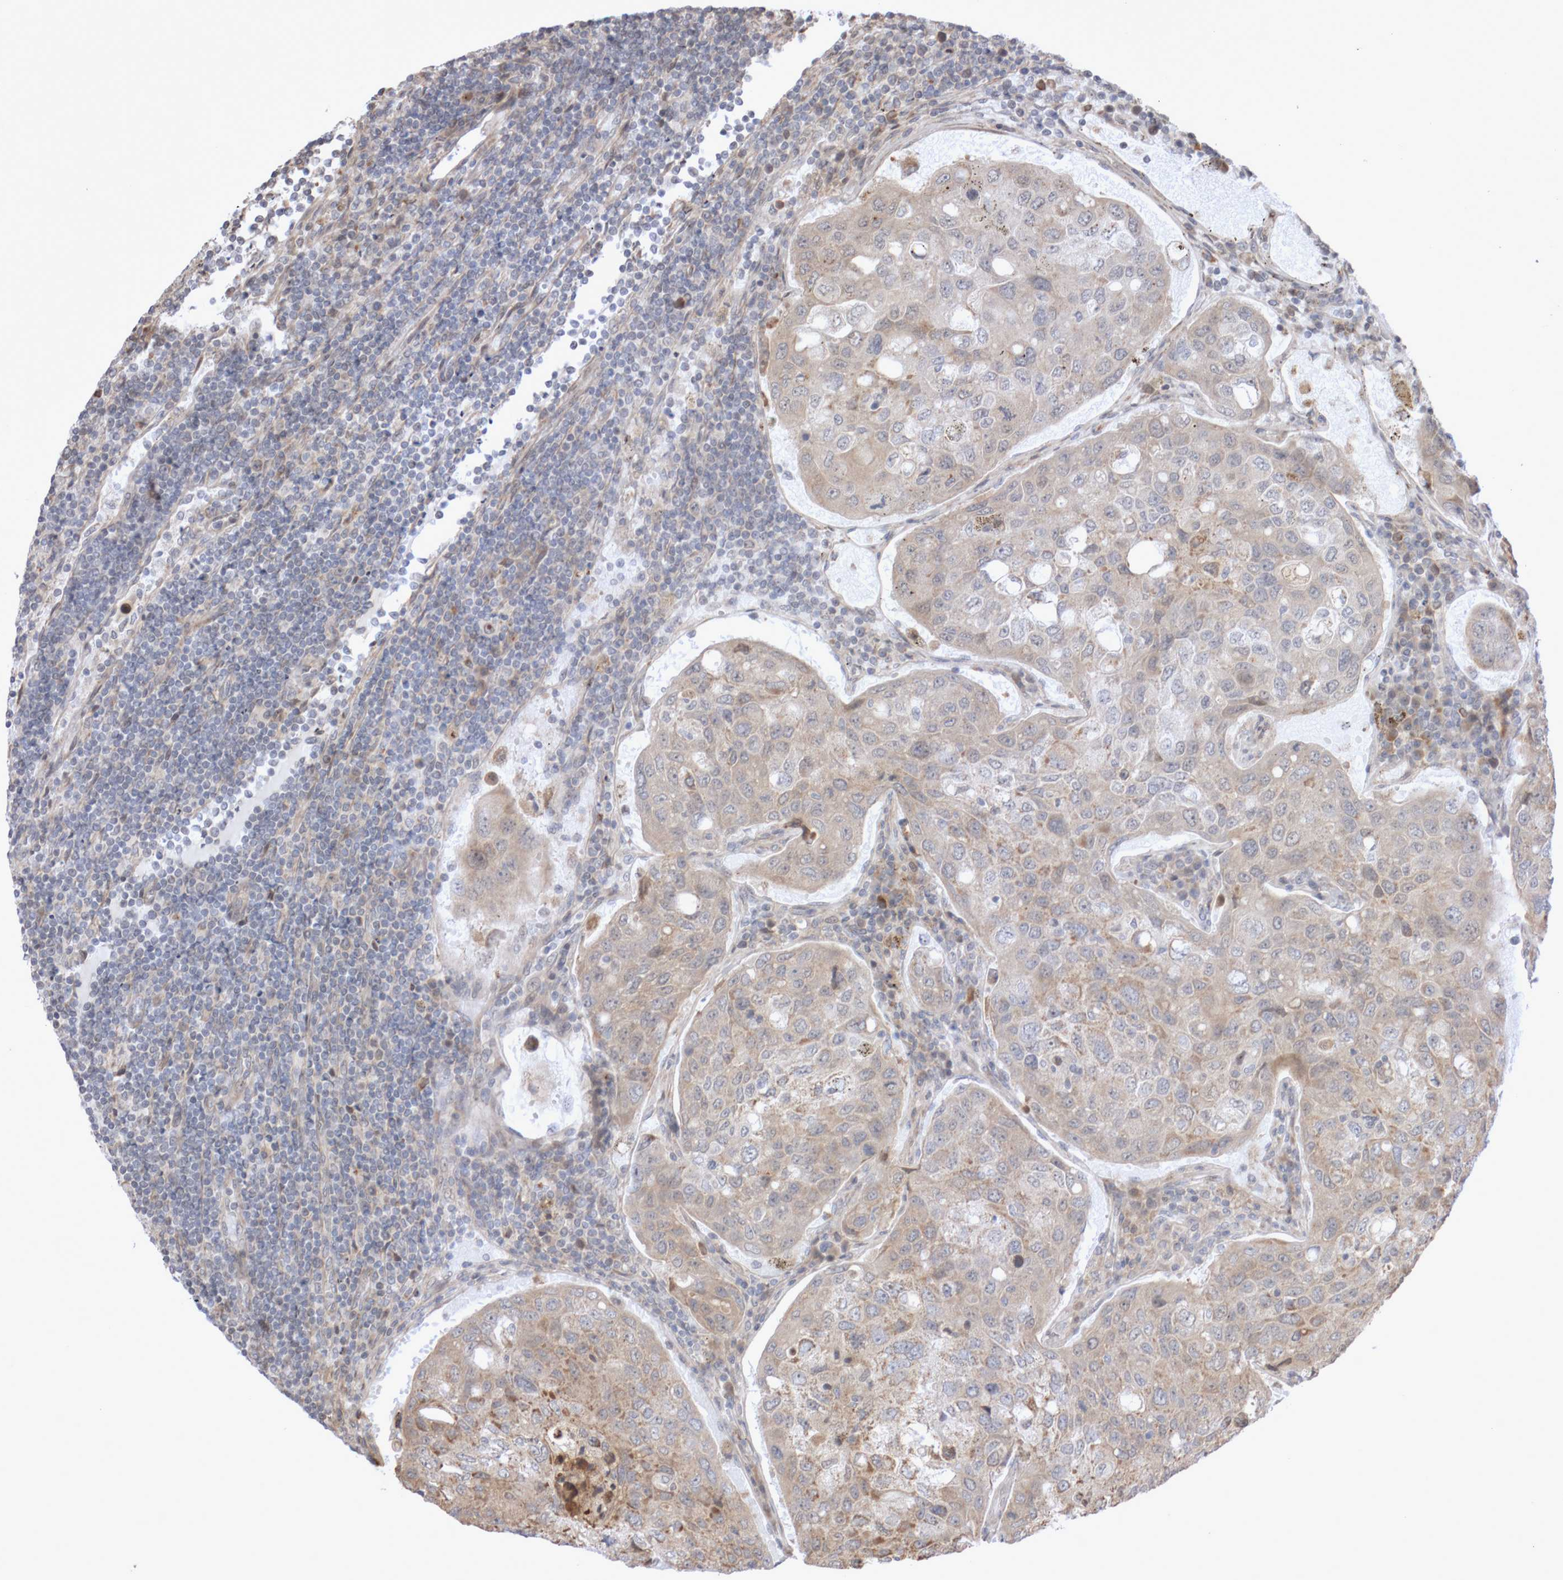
{"staining": {"intensity": "weak", "quantity": "25%-75%", "location": "cytoplasmic/membranous"}, "tissue": "urothelial cancer", "cell_type": "Tumor cells", "image_type": "cancer", "snomed": [{"axis": "morphology", "description": "Urothelial carcinoma, High grade"}, {"axis": "topography", "description": "Lymph node"}, {"axis": "topography", "description": "Urinary bladder"}], "caption": "Human high-grade urothelial carcinoma stained with a brown dye shows weak cytoplasmic/membranous positive positivity in approximately 25%-75% of tumor cells.", "gene": "DPH7", "patient": {"sex": "male", "age": 51}}